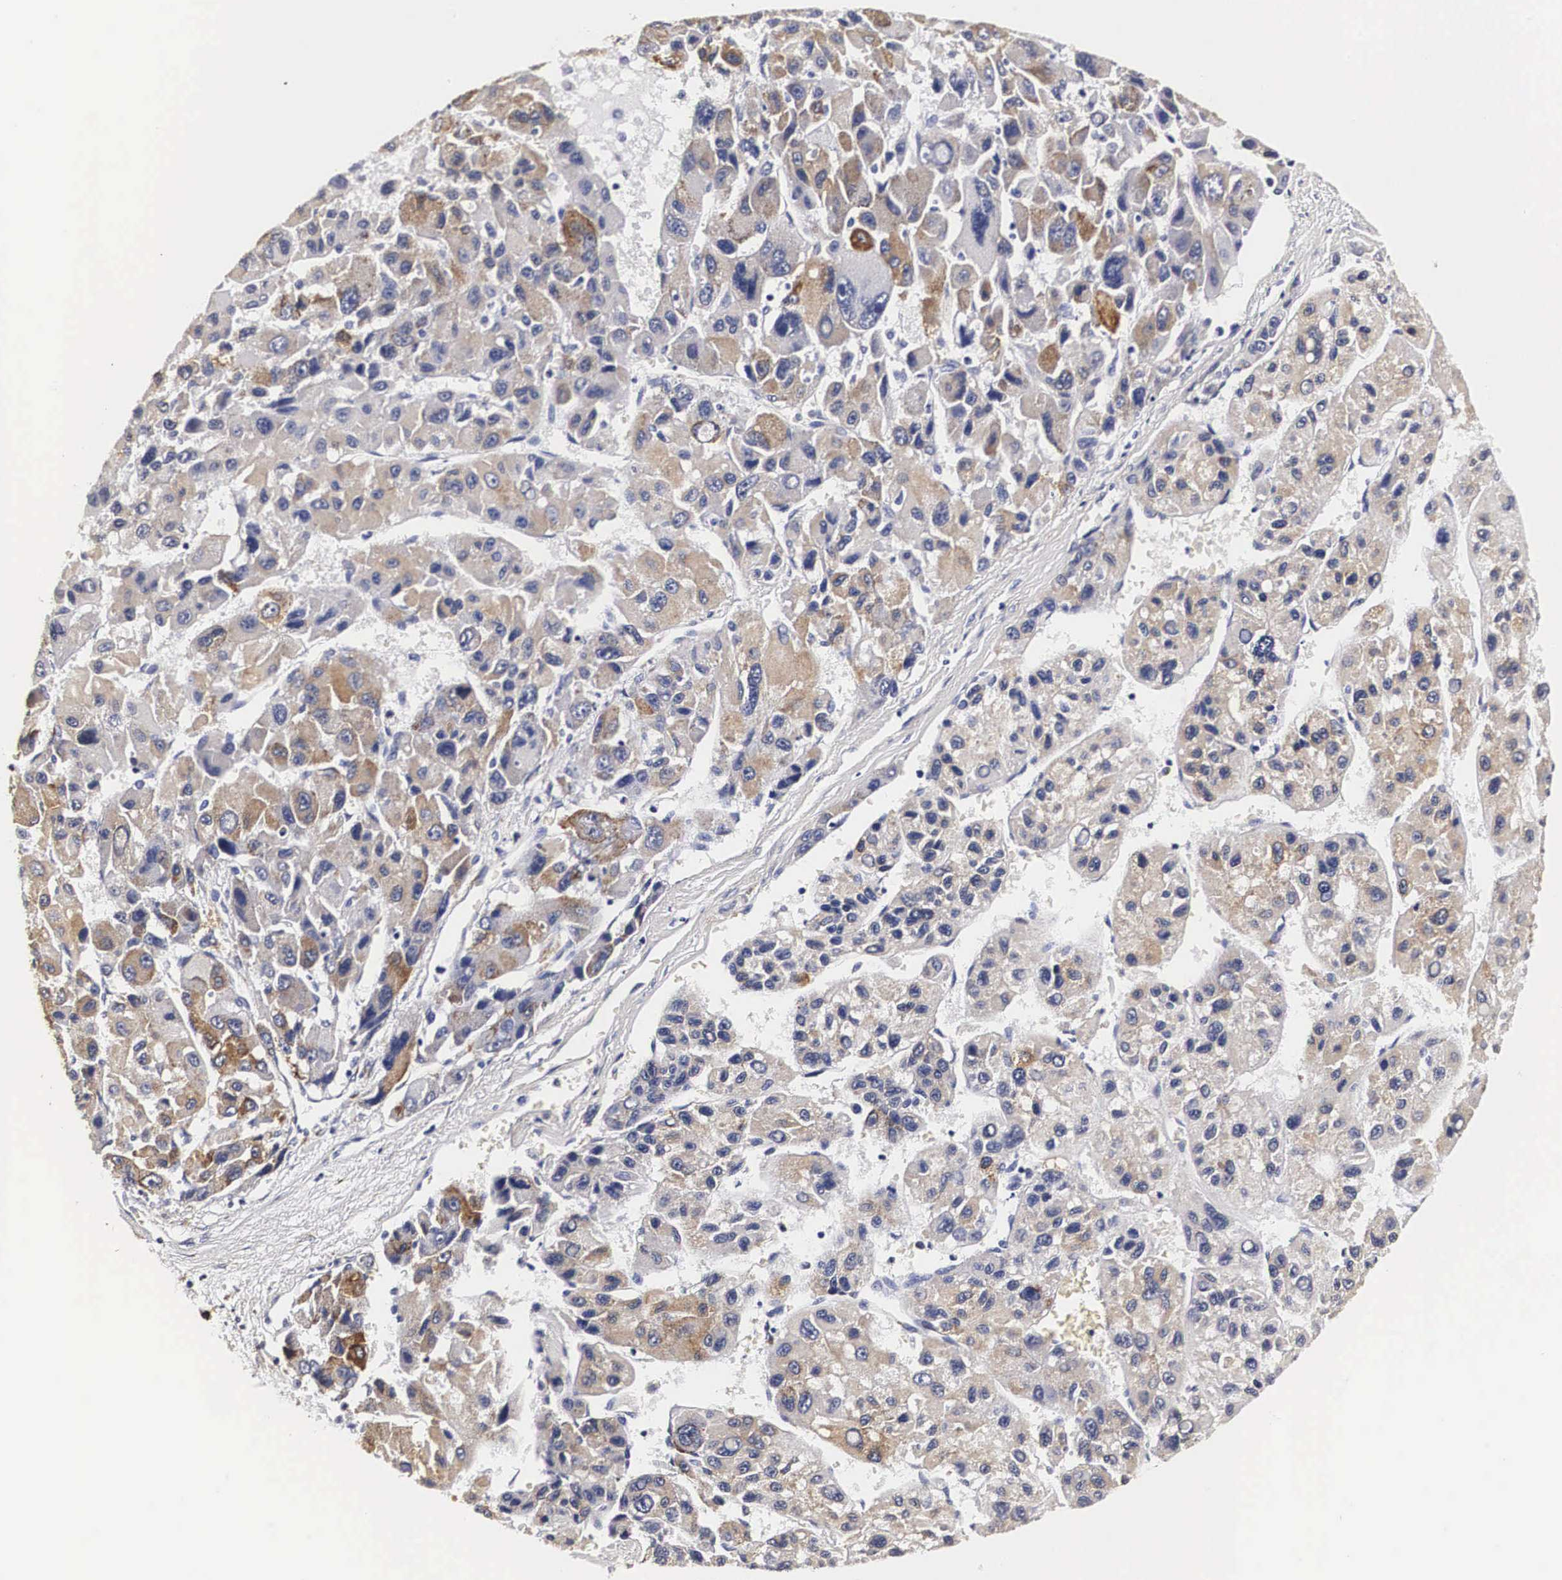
{"staining": {"intensity": "moderate", "quantity": "25%-75%", "location": "cytoplasmic/membranous"}, "tissue": "liver cancer", "cell_type": "Tumor cells", "image_type": "cancer", "snomed": [{"axis": "morphology", "description": "Carcinoma, Hepatocellular, NOS"}, {"axis": "topography", "description": "Liver"}], "caption": "This photomicrograph demonstrates IHC staining of liver hepatocellular carcinoma, with medium moderate cytoplasmic/membranous staining in approximately 25%-75% of tumor cells.", "gene": "CKAP4", "patient": {"sex": "male", "age": 64}}